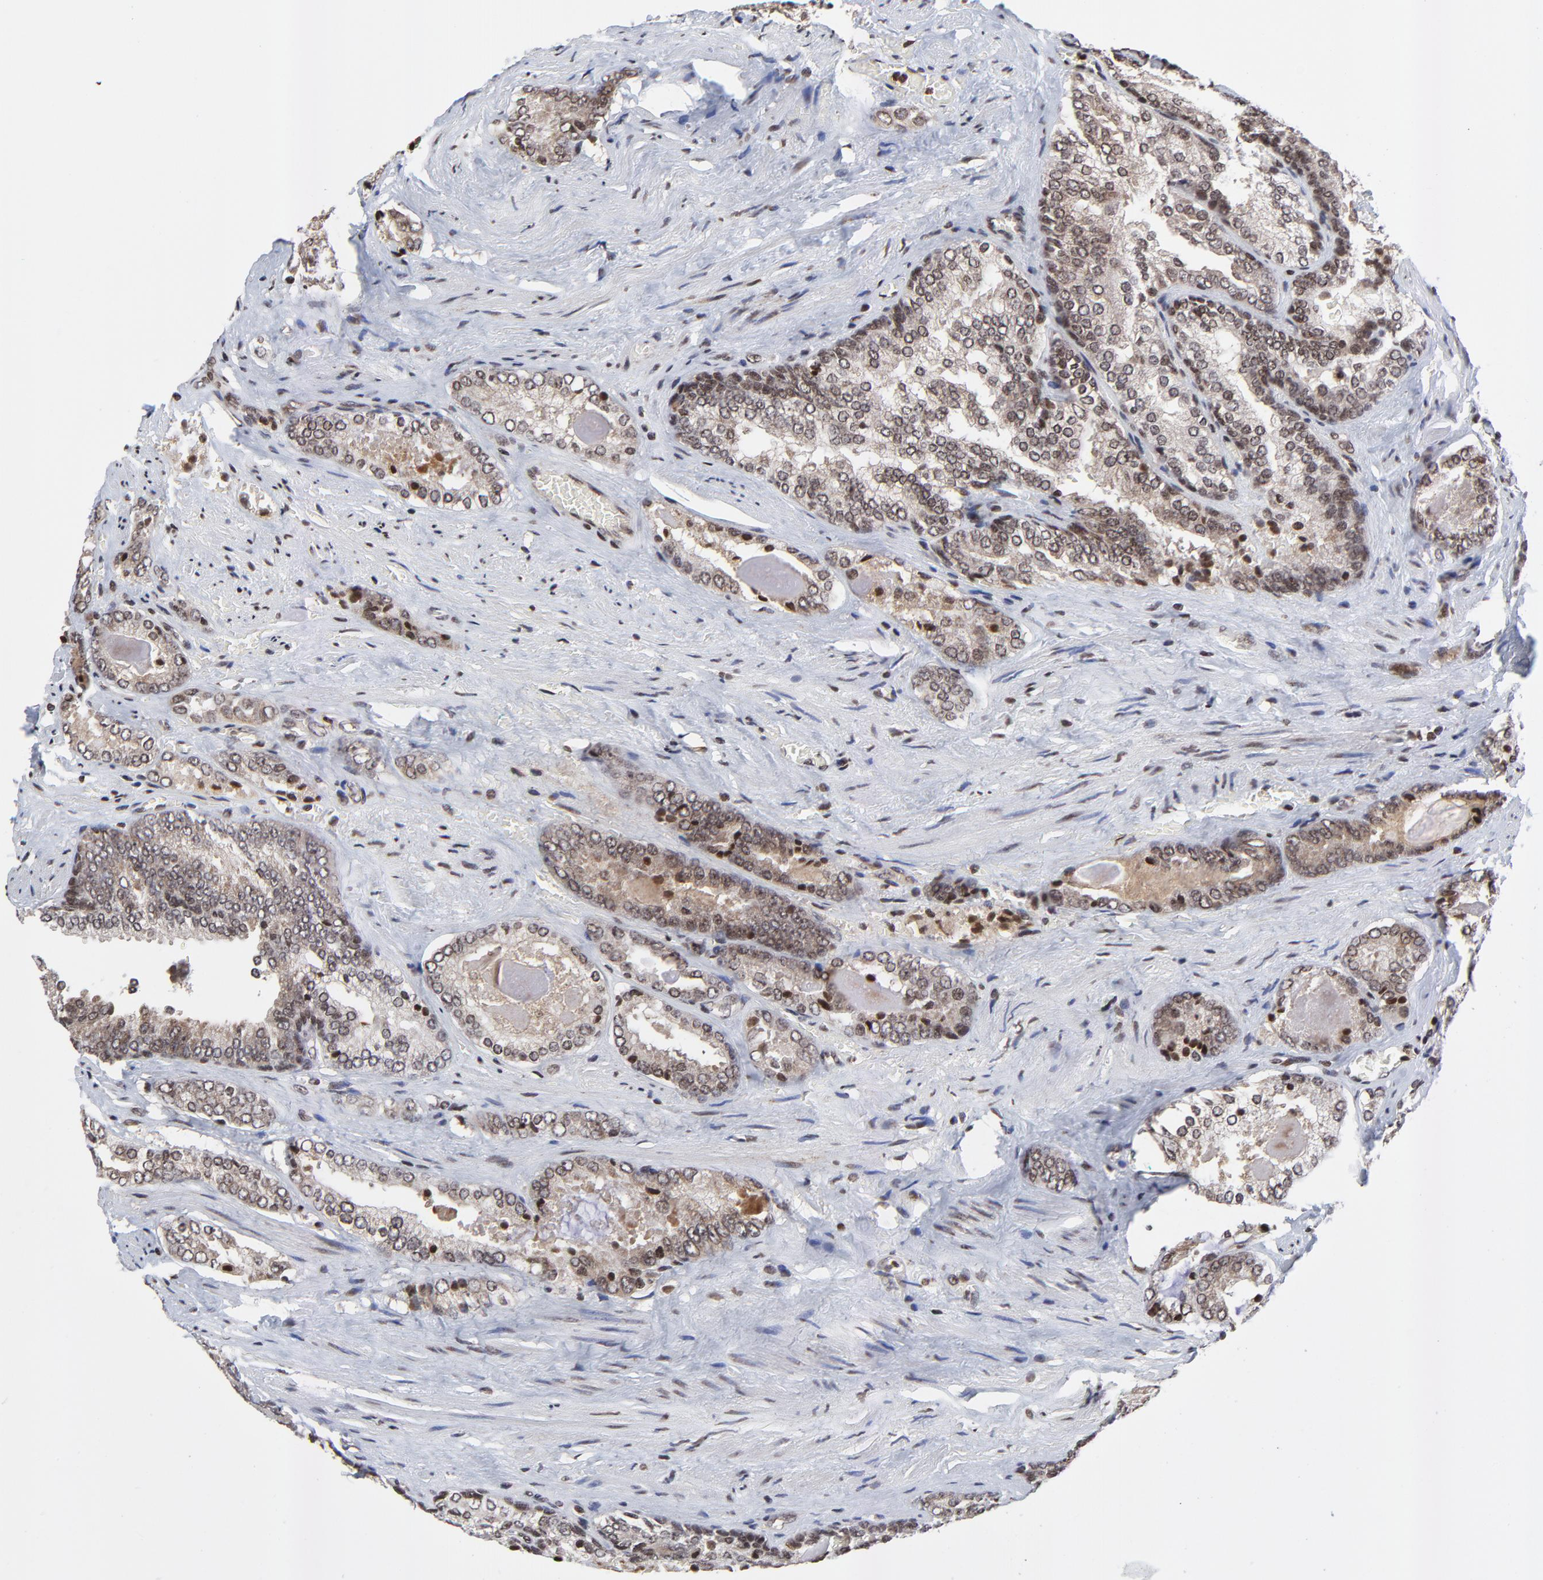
{"staining": {"intensity": "moderate", "quantity": ">75%", "location": "cytoplasmic/membranous,nuclear"}, "tissue": "prostate cancer", "cell_type": "Tumor cells", "image_type": "cancer", "snomed": [{"axis": "morphology", "description": "Adenocarcinoma, Medium grade"}, {"axis": "topography", "description": "Prostate"}], "caption": "This is an image of immunohistochemistry staining of prostate cancer (medium-grade adenocarcinoma), which shows moderate staining in the cytoplasmic/membranous and nuclear of tumor cells.", "gene": "ZNF777", "patient": {"sex": "male", "age": 60}}